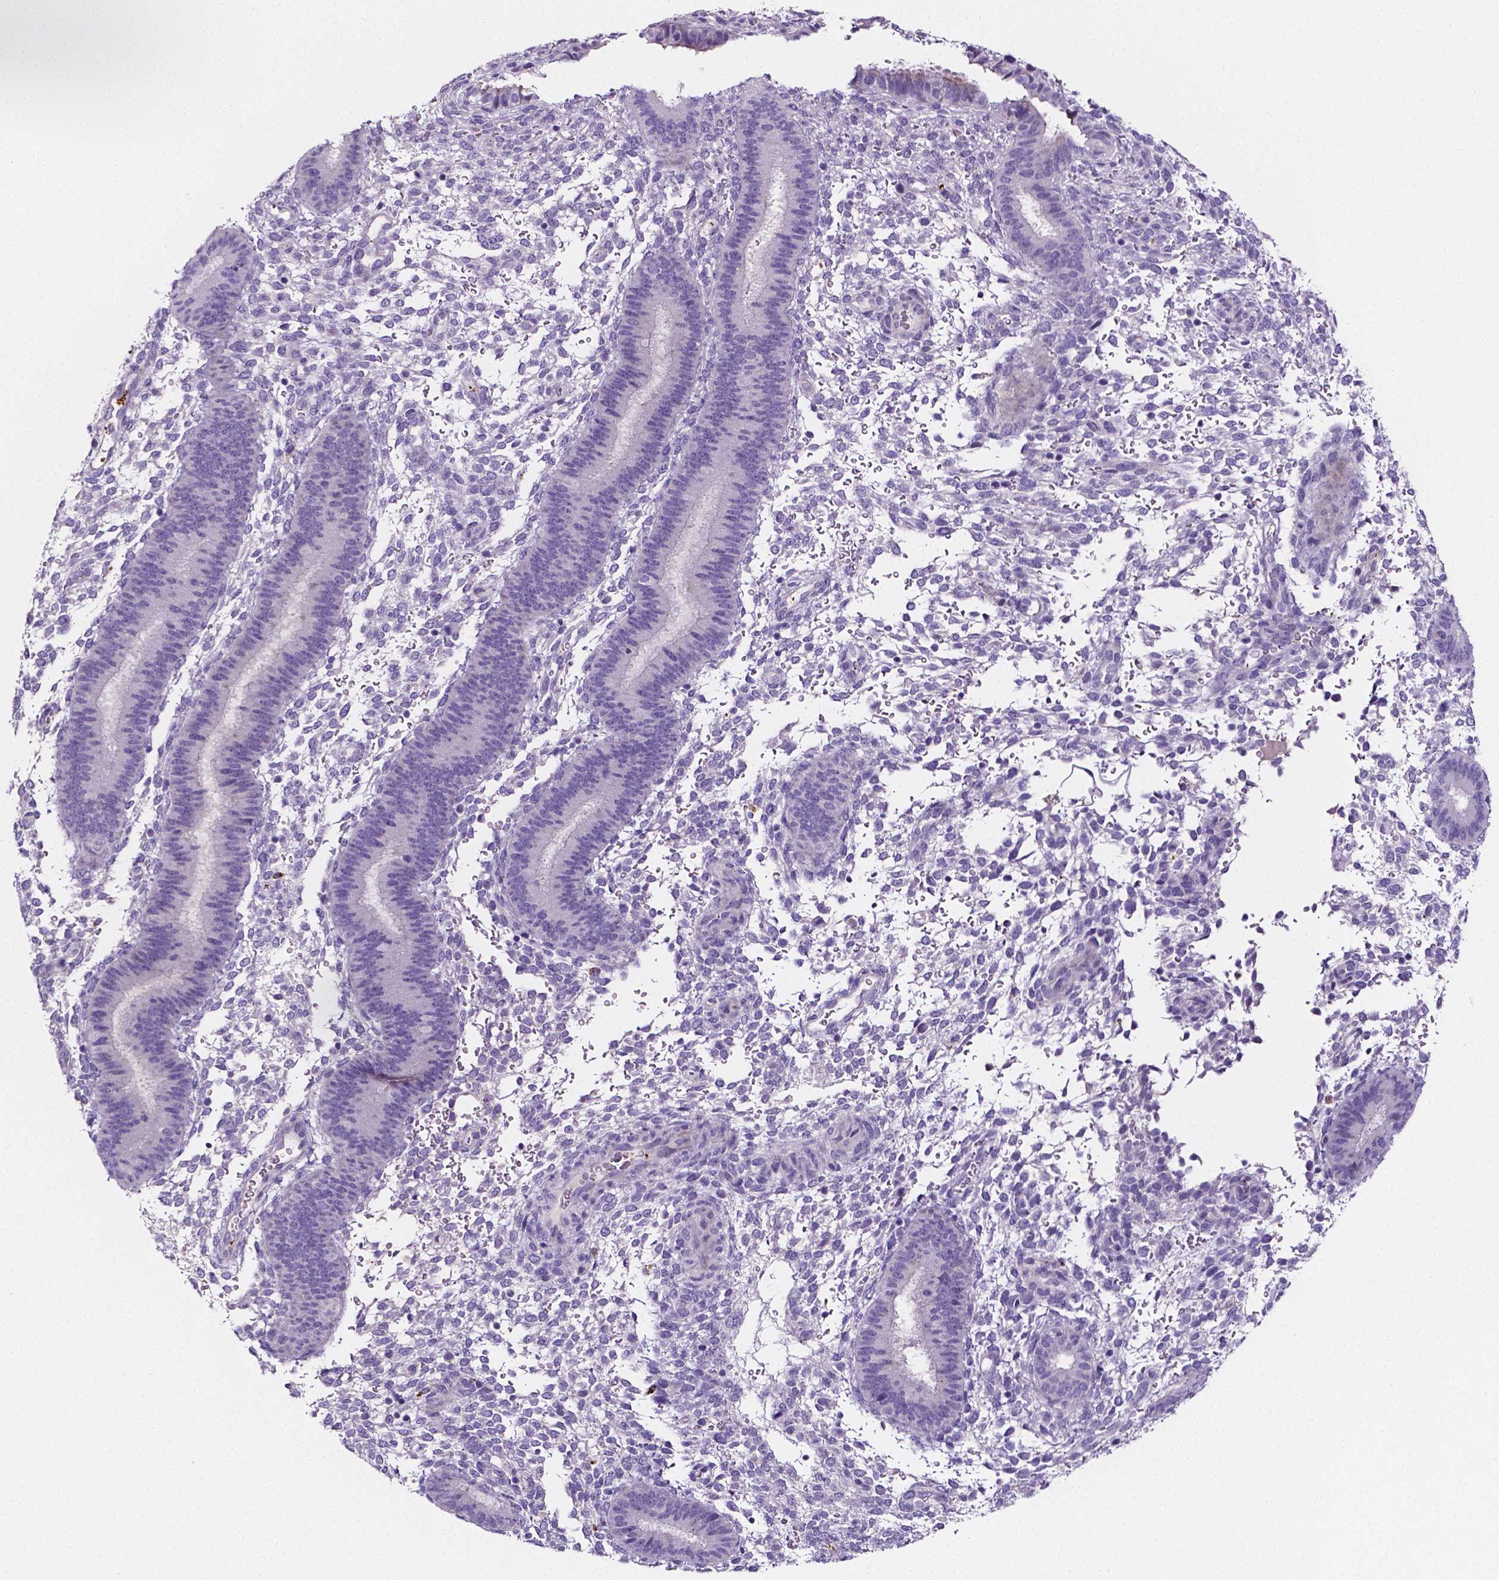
{"staining": {"intensity": "negative", "quantity": "none", "location": "none"}, "tissue": "endometrium", "cell_type": "Cells in endometrial stroma", "image_type": "normal", "snomed": [{"axis": "morphology", "description": "Normal tissue, NOS"}, {"axis": "topography", "description": "Endometrium"}], "caption": "The photomicrograph reveals no significant staining in cells in endometrial stroma of endometrium.", "gene": "NRGN", "patient": {"sex": "female", "age": 39}}